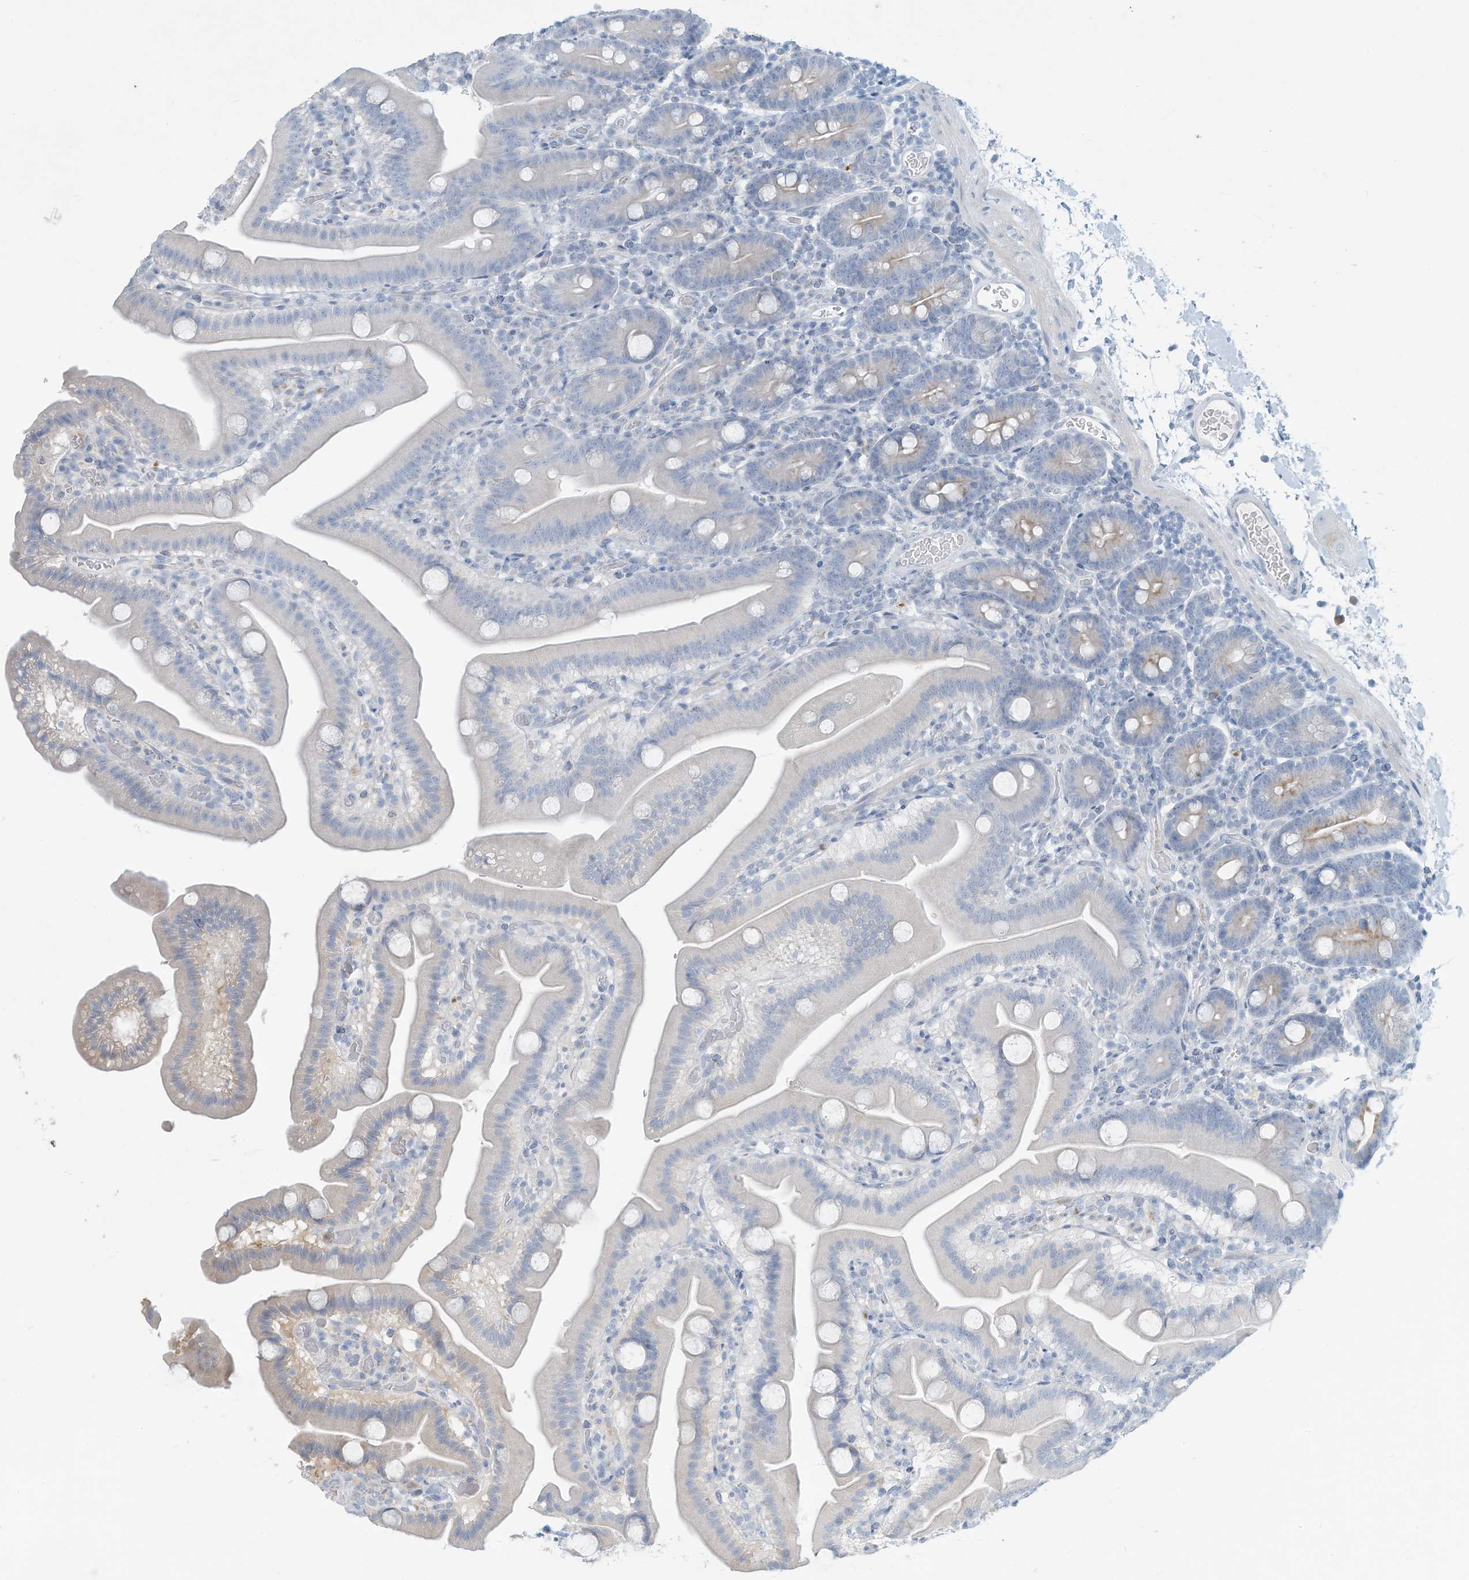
{"staining": {"intensity": "weak", "quantity": "<25%", "location": "cytoplasmic/membranous"}, "tissue": "duodenum", "cell_type": "Glandular cells", "image_type": "normal", "snomed": [{"axis": "morphology", "description": "Normal tissue, NOS"}, {"axis": "topography", "description": "Duodenum"}], "caption": "High power microscopy micrograph of an IHC photomicrograph of normal duodenum, revealing no significant staining in glandular cells.", "gene": "ERI2", "patient": {"sex": "male", "age": 55}}